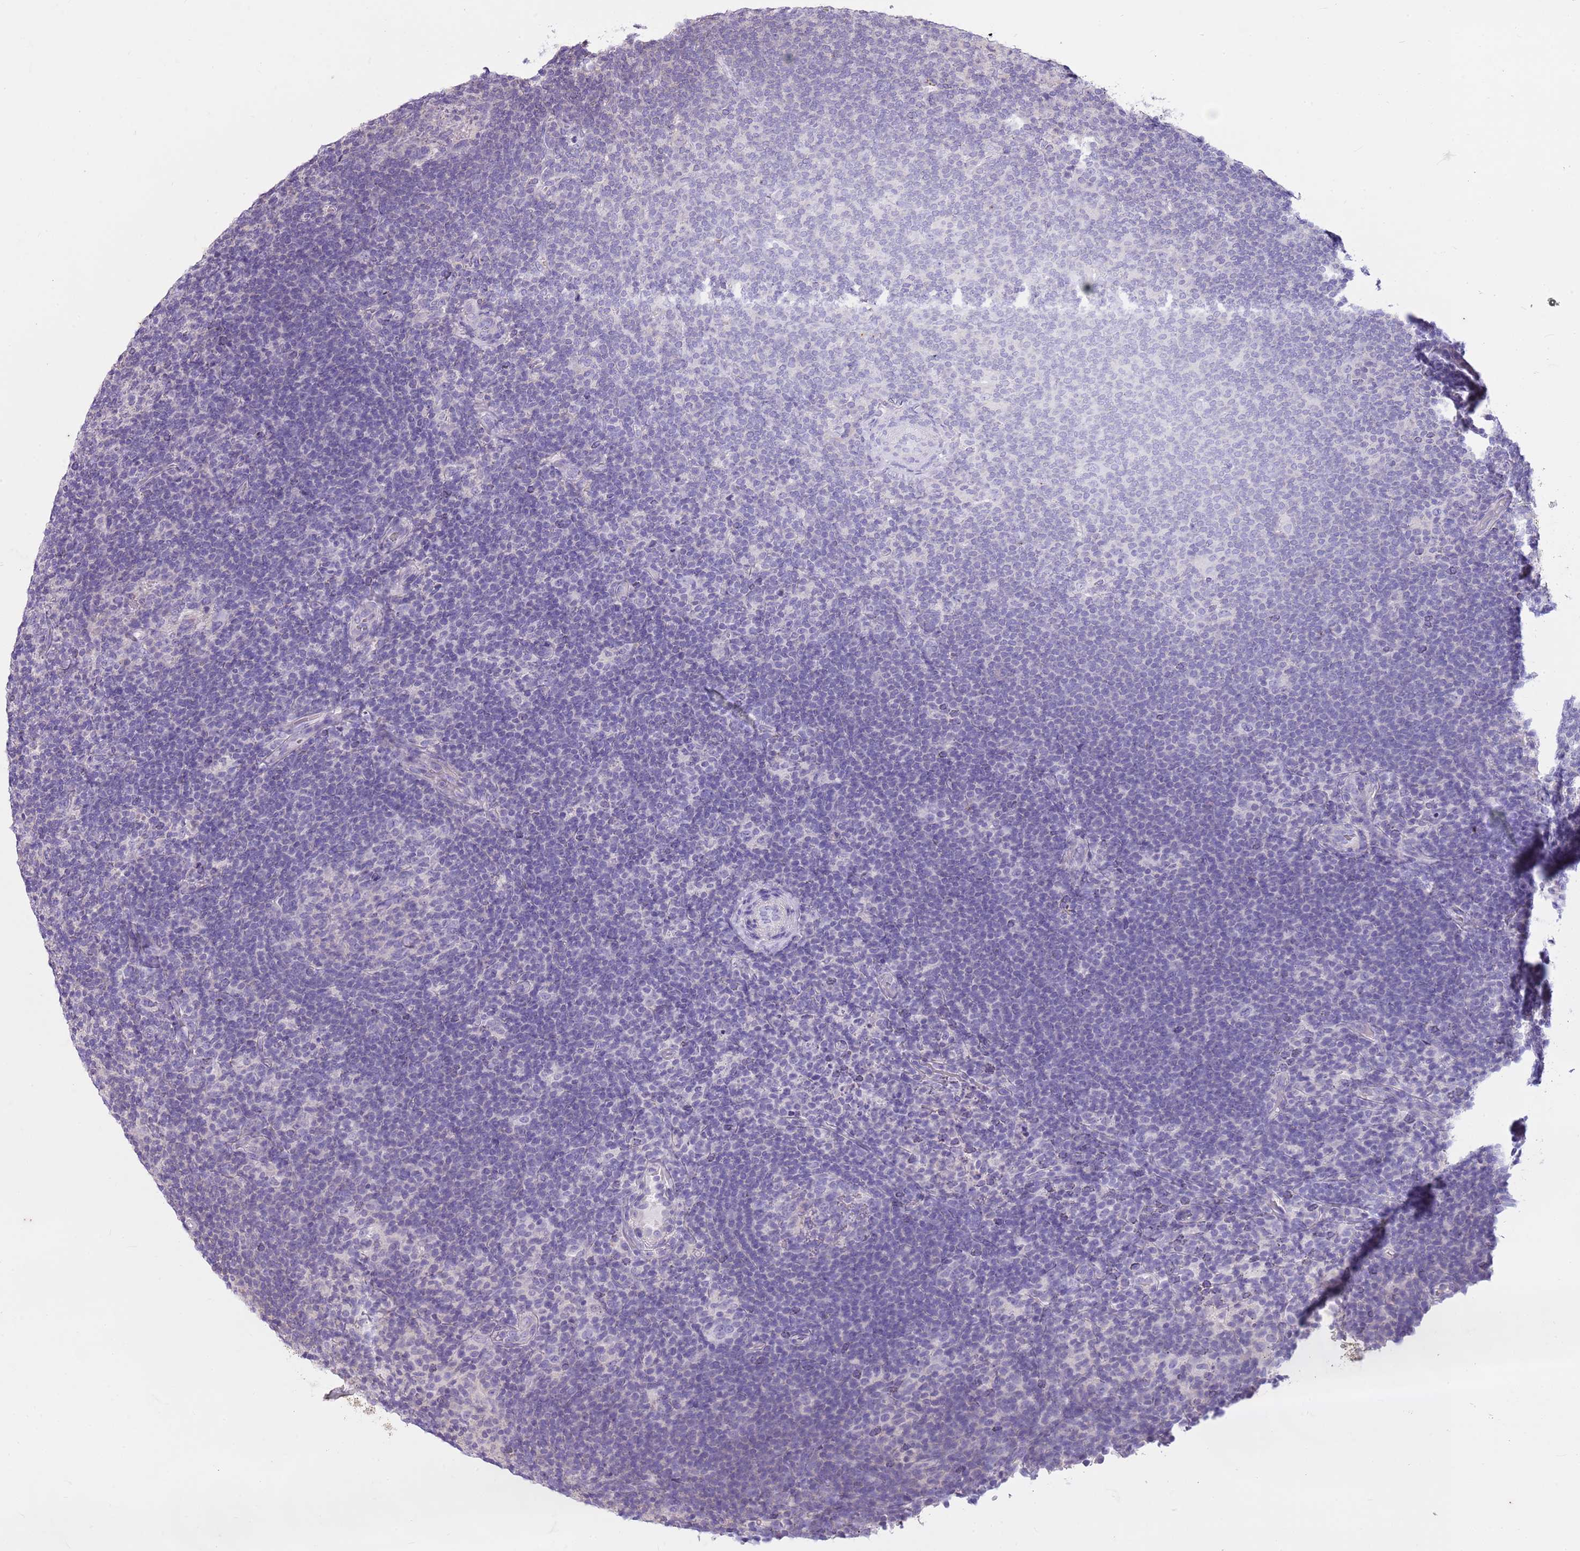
{"staining": {"intensity": "negative", "quantity": "none", "location": "none"}, "tissue": "lymphoma", "cell_type": "Tumor cells", "image_type": "cancer", "snomed": [{"axis": "morphology", "description": "Hodgkin's disease, NOS"}, {"axis": "topography", "description": "Lymph node"}], "caption": "IHC histopathology image of neoplastic tissue: lymphoma stained with DAB (3,3'-diaminobenzidine) reveals no significant protein expression in tumor cells.", "gene": "CNPPD1", "patient": {"sex": "female", "age": 57}}